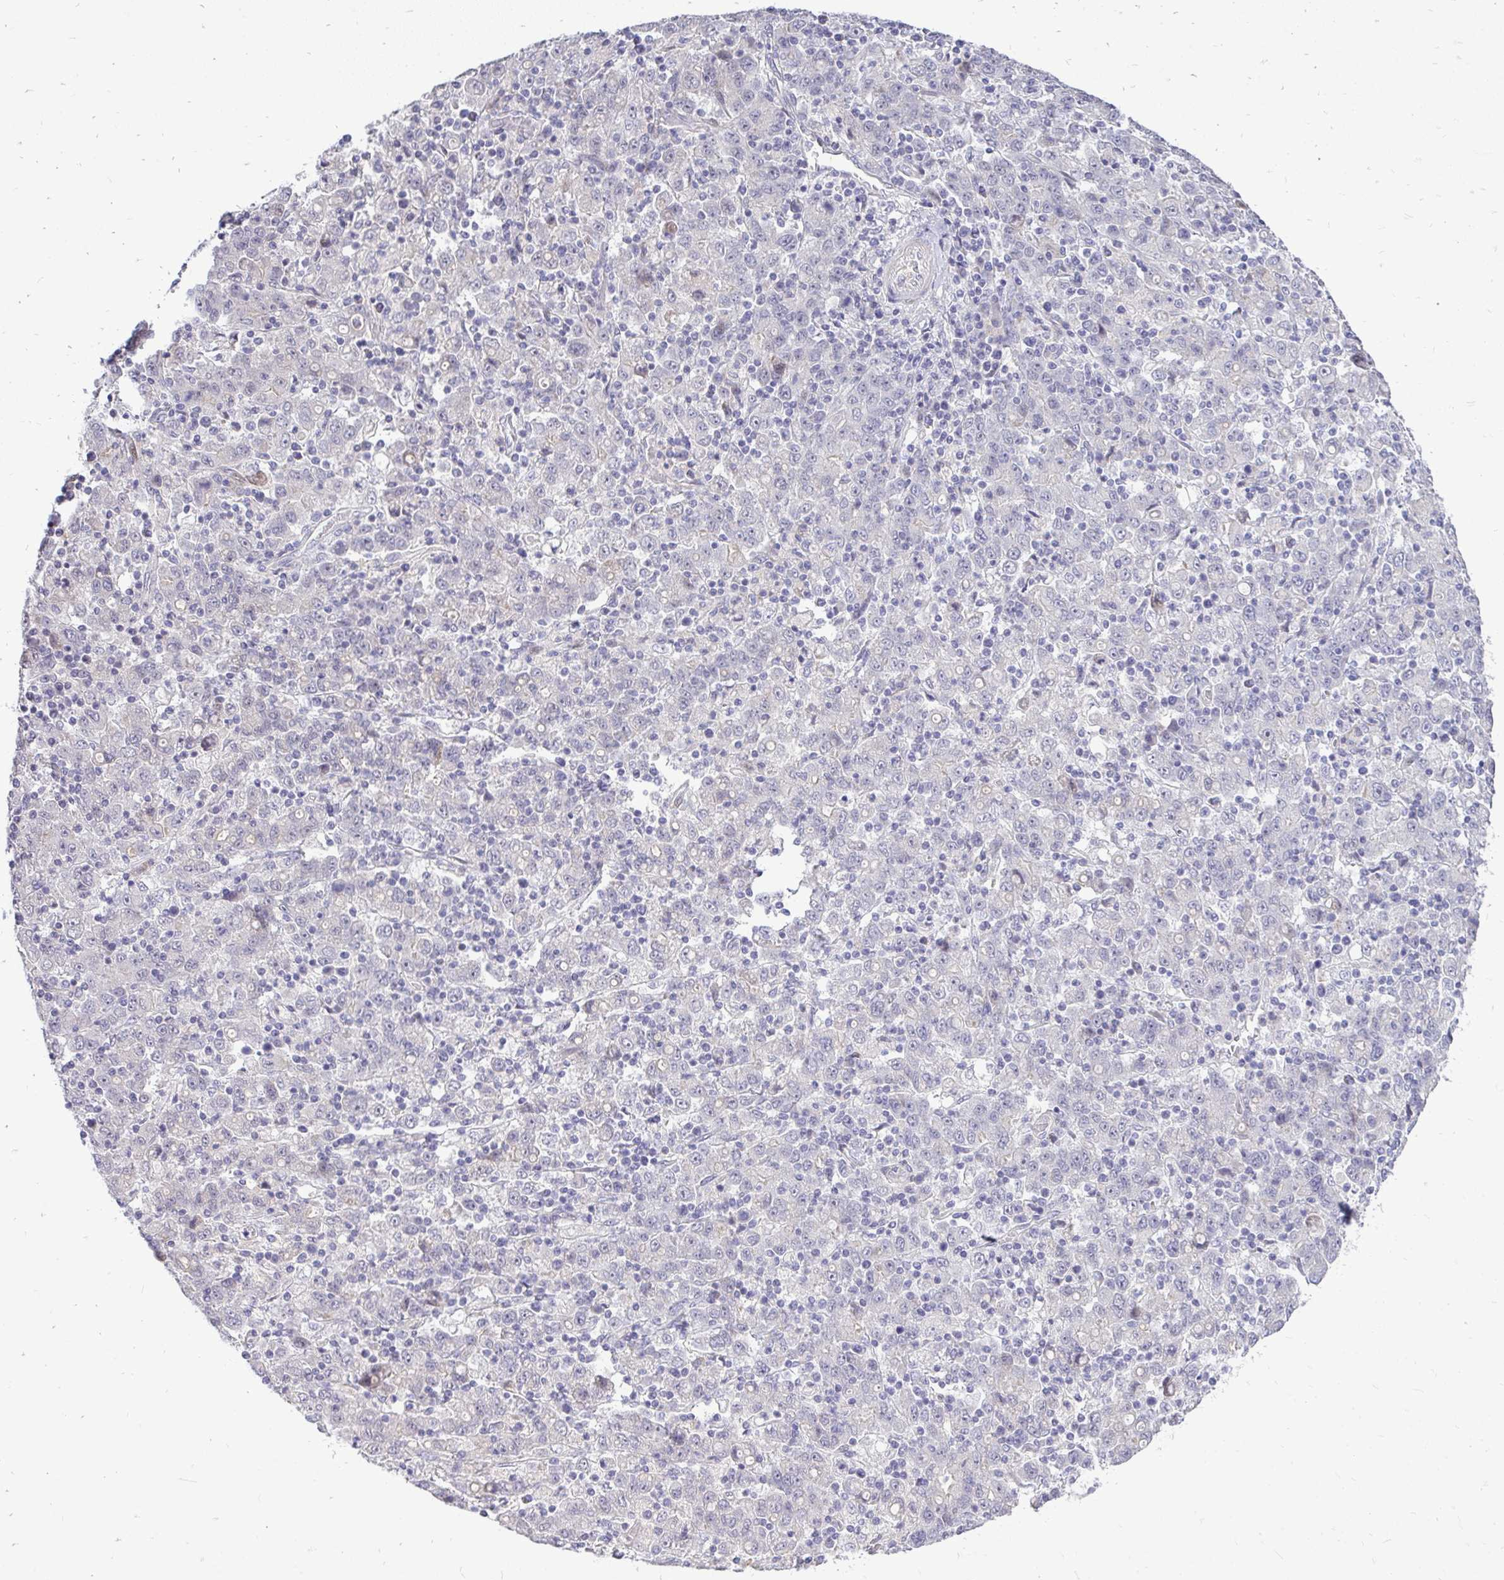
{"staining": {"intensity": "negative", "quantity": "none", "location": "none"}, "tissue": "stomach cancer", "cell_type": "Tumor cells", "image_type": "cancer", "snomed": [{"axis": "morphology", "description": "Adenocarcinoma, NOS"}, {"axis": "topography", "description": "Stomach, upper"}], "caption": "IHC micrograph of adenocarcinoma (stomach) stained for a protein (brown), which exhibits no positivity in tumor cells.", "gene": "OR8D1", "patient": {"sex": "male", "age": 69}}